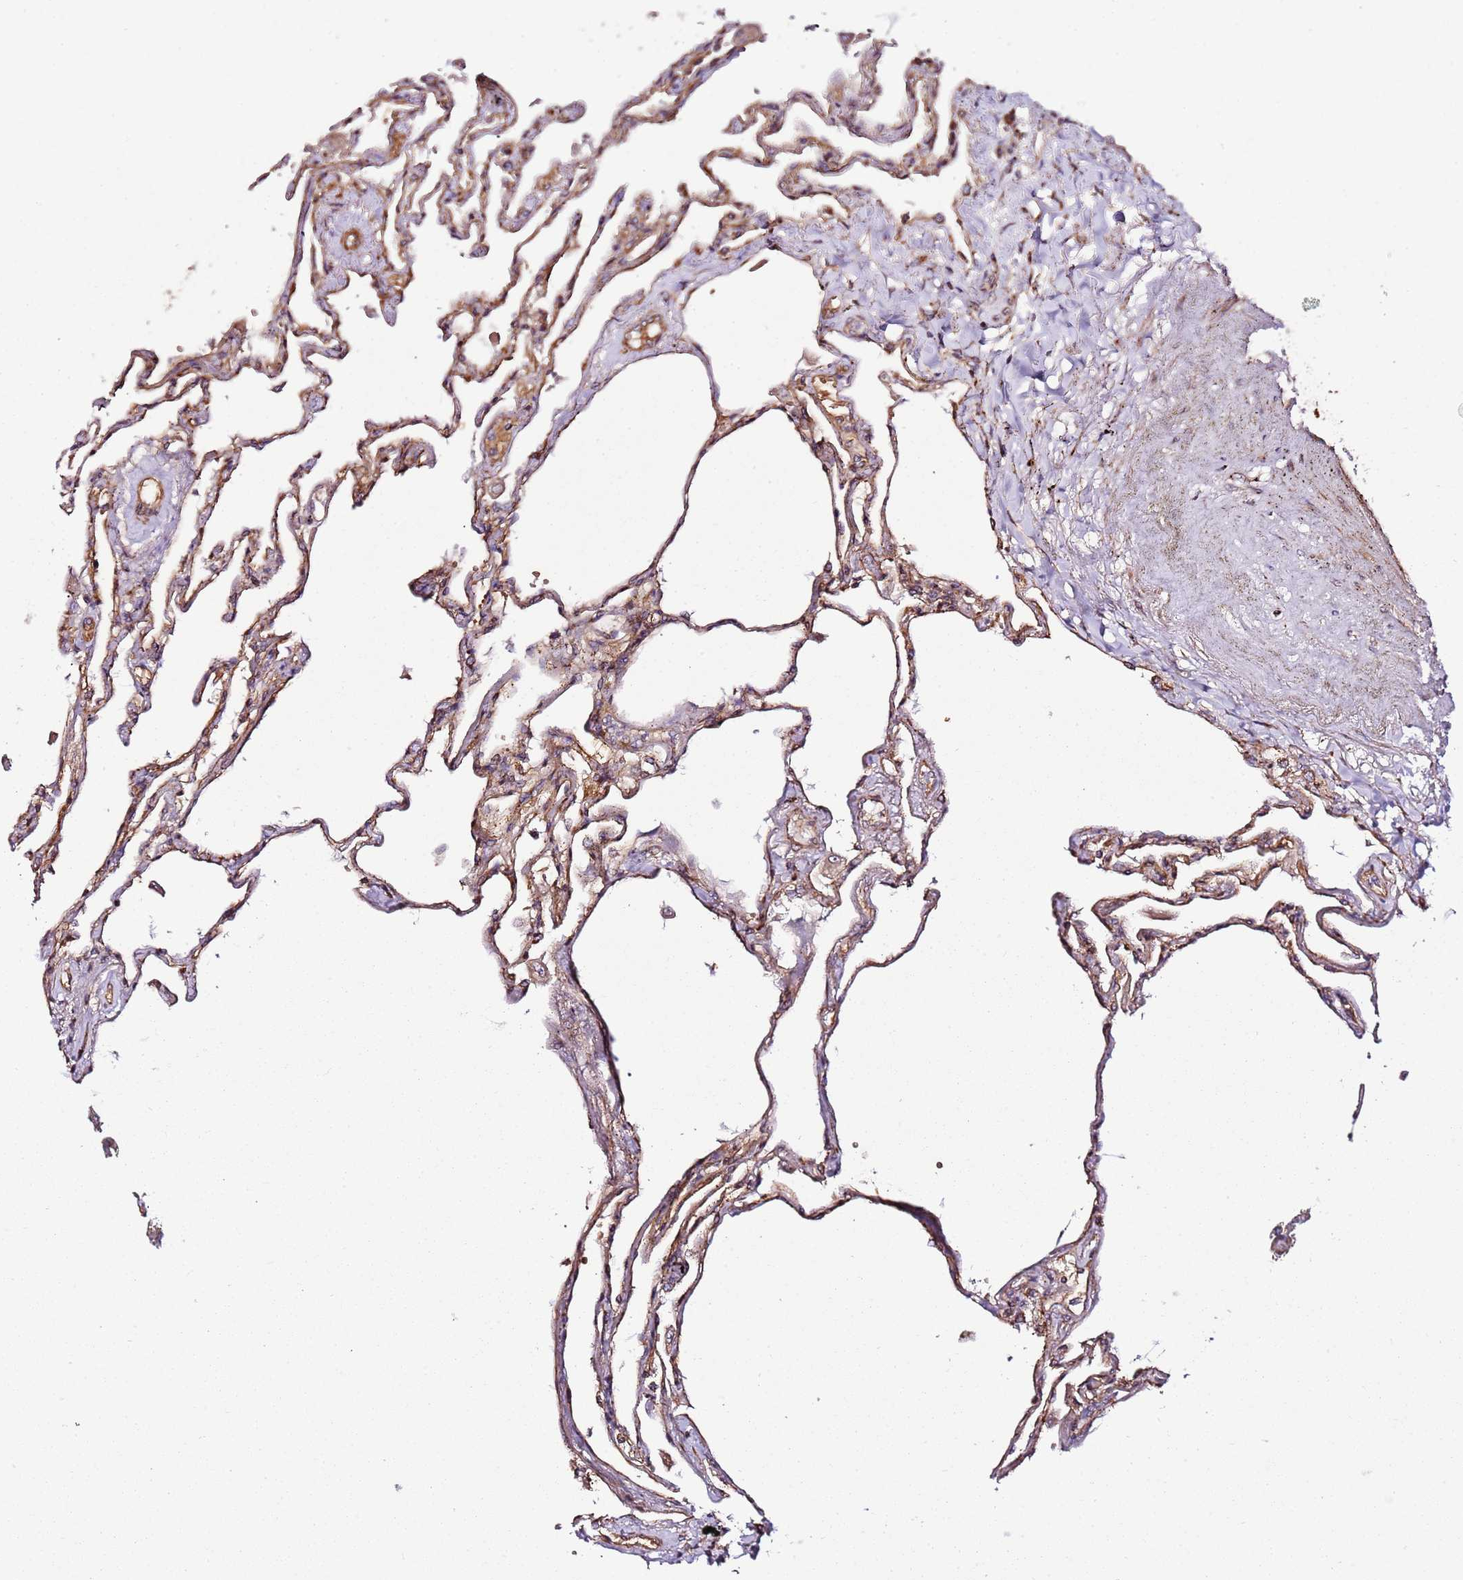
{"staining": {"intensity": "strong", "quantity": ">75%", "location": "cytoplasmic/membranous"}, "tissue": "lung", "cell_type": "Alveolar cells", "image_type": "normal", "snomed": [{"axis": "morphology", "description": "Normal tissue, NOS"}, {"axis": "topography", "description": "Lung"}], "caption": "Normal lung was stained to show a protein in brown. There is high levels of strong cytoplasmic/membranous expression in about >75% of alveolar cells. (DAB IHC with brightfield microscopy, high magnification).", "gene": "TM2D2", "patient": {"sex": "female", "age": 67}}